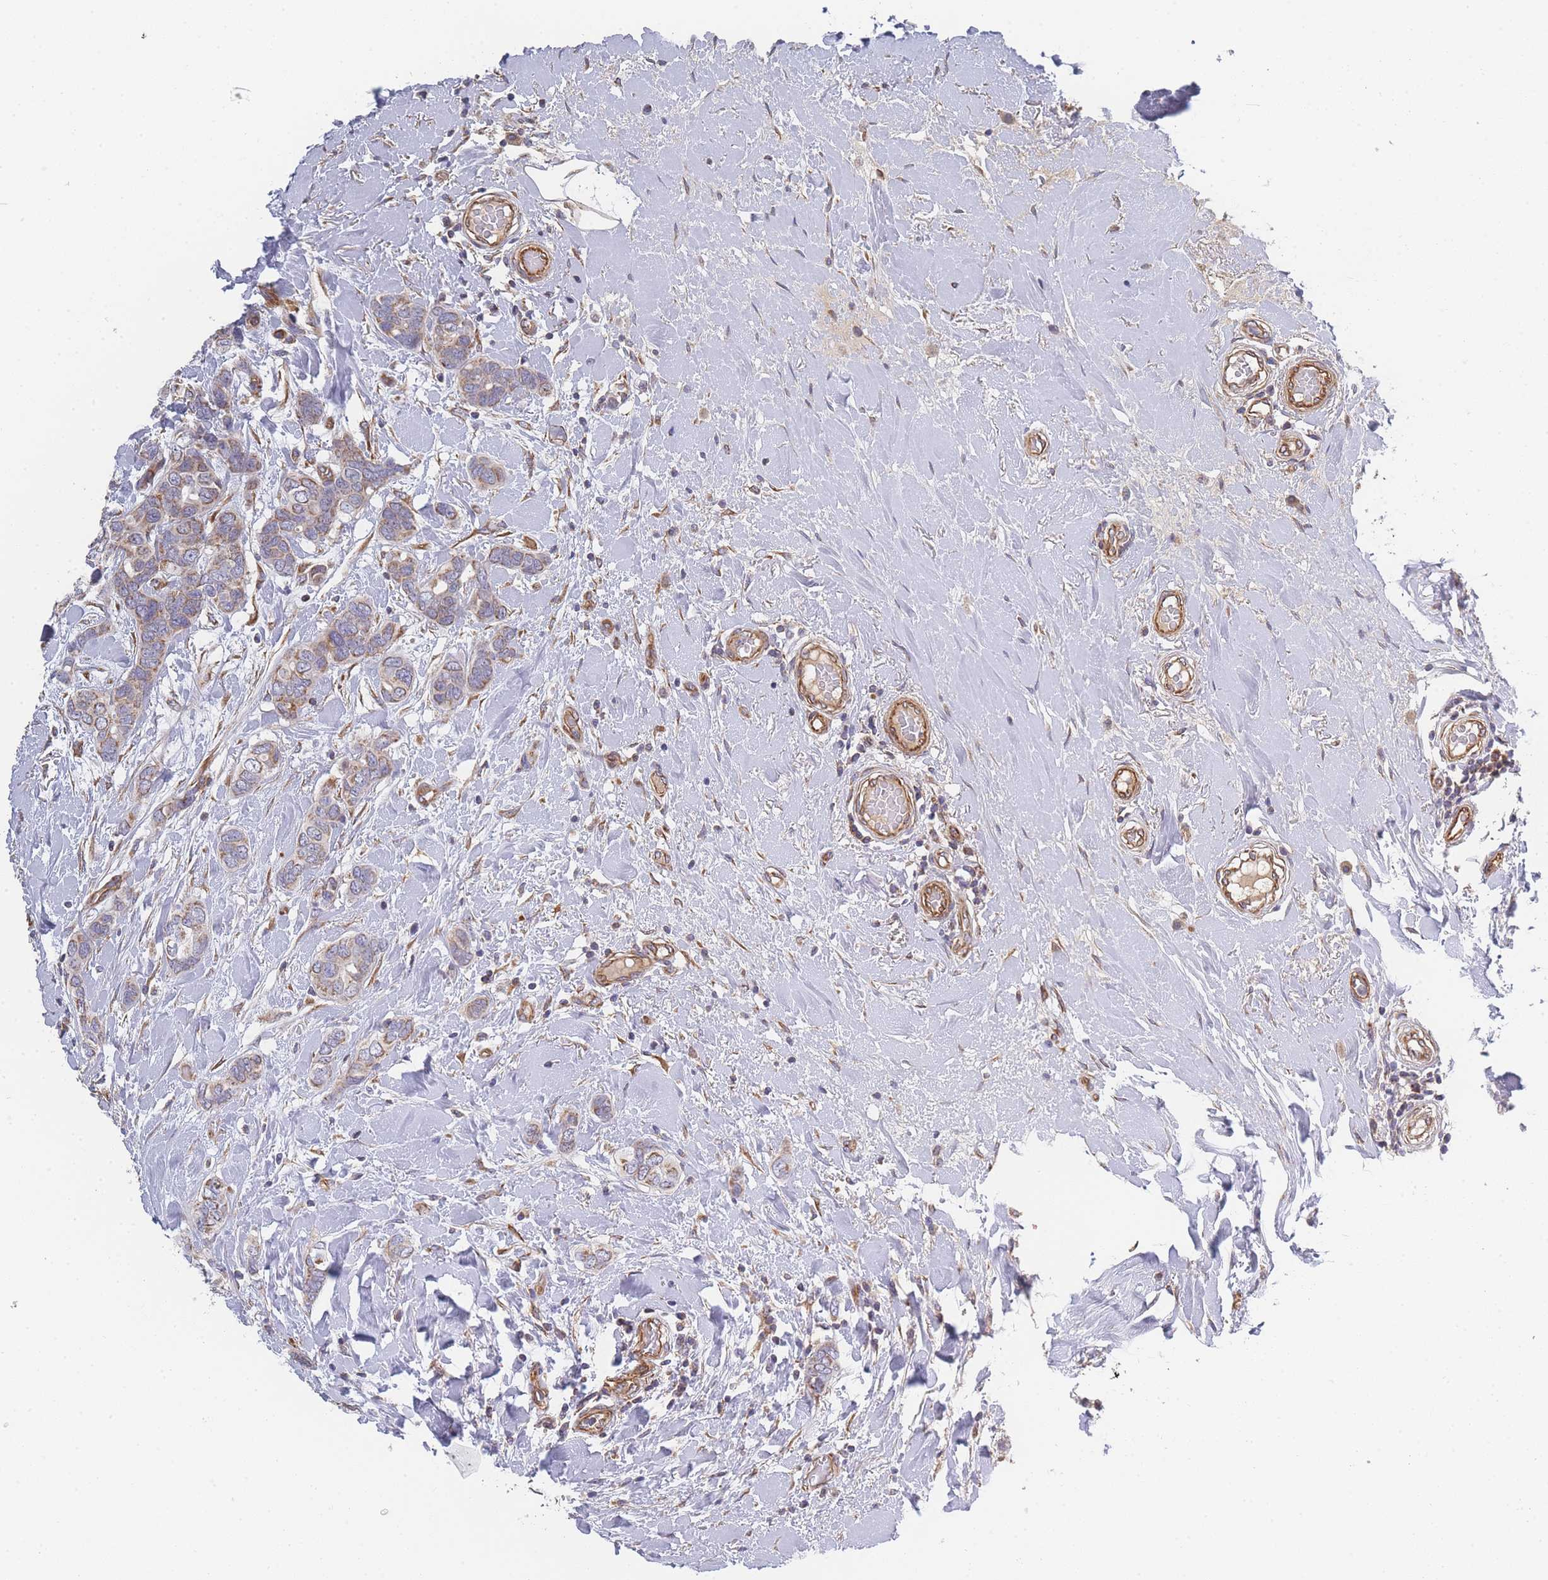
{"staining": {"intensity": "weak", "quantity": "<25%", "location": "cytoplasmic/membranous"}, "tissue": "breast cancer", "cell_type": "Tumor cells", "image_type": "cancer", "snomed": [{"axis": "morphology", "description": "Lobular carcinoma"}, {"axis": "topography", "description": "Breast"}], "caption": "An immunohistochemistry histopathology image of breast lobular carcinoma is shown. There is no staining in tumor cells of breast lobular carcinoma.", "gene": "MTRES1", "patient": {"sex": "female", "age": 51}}